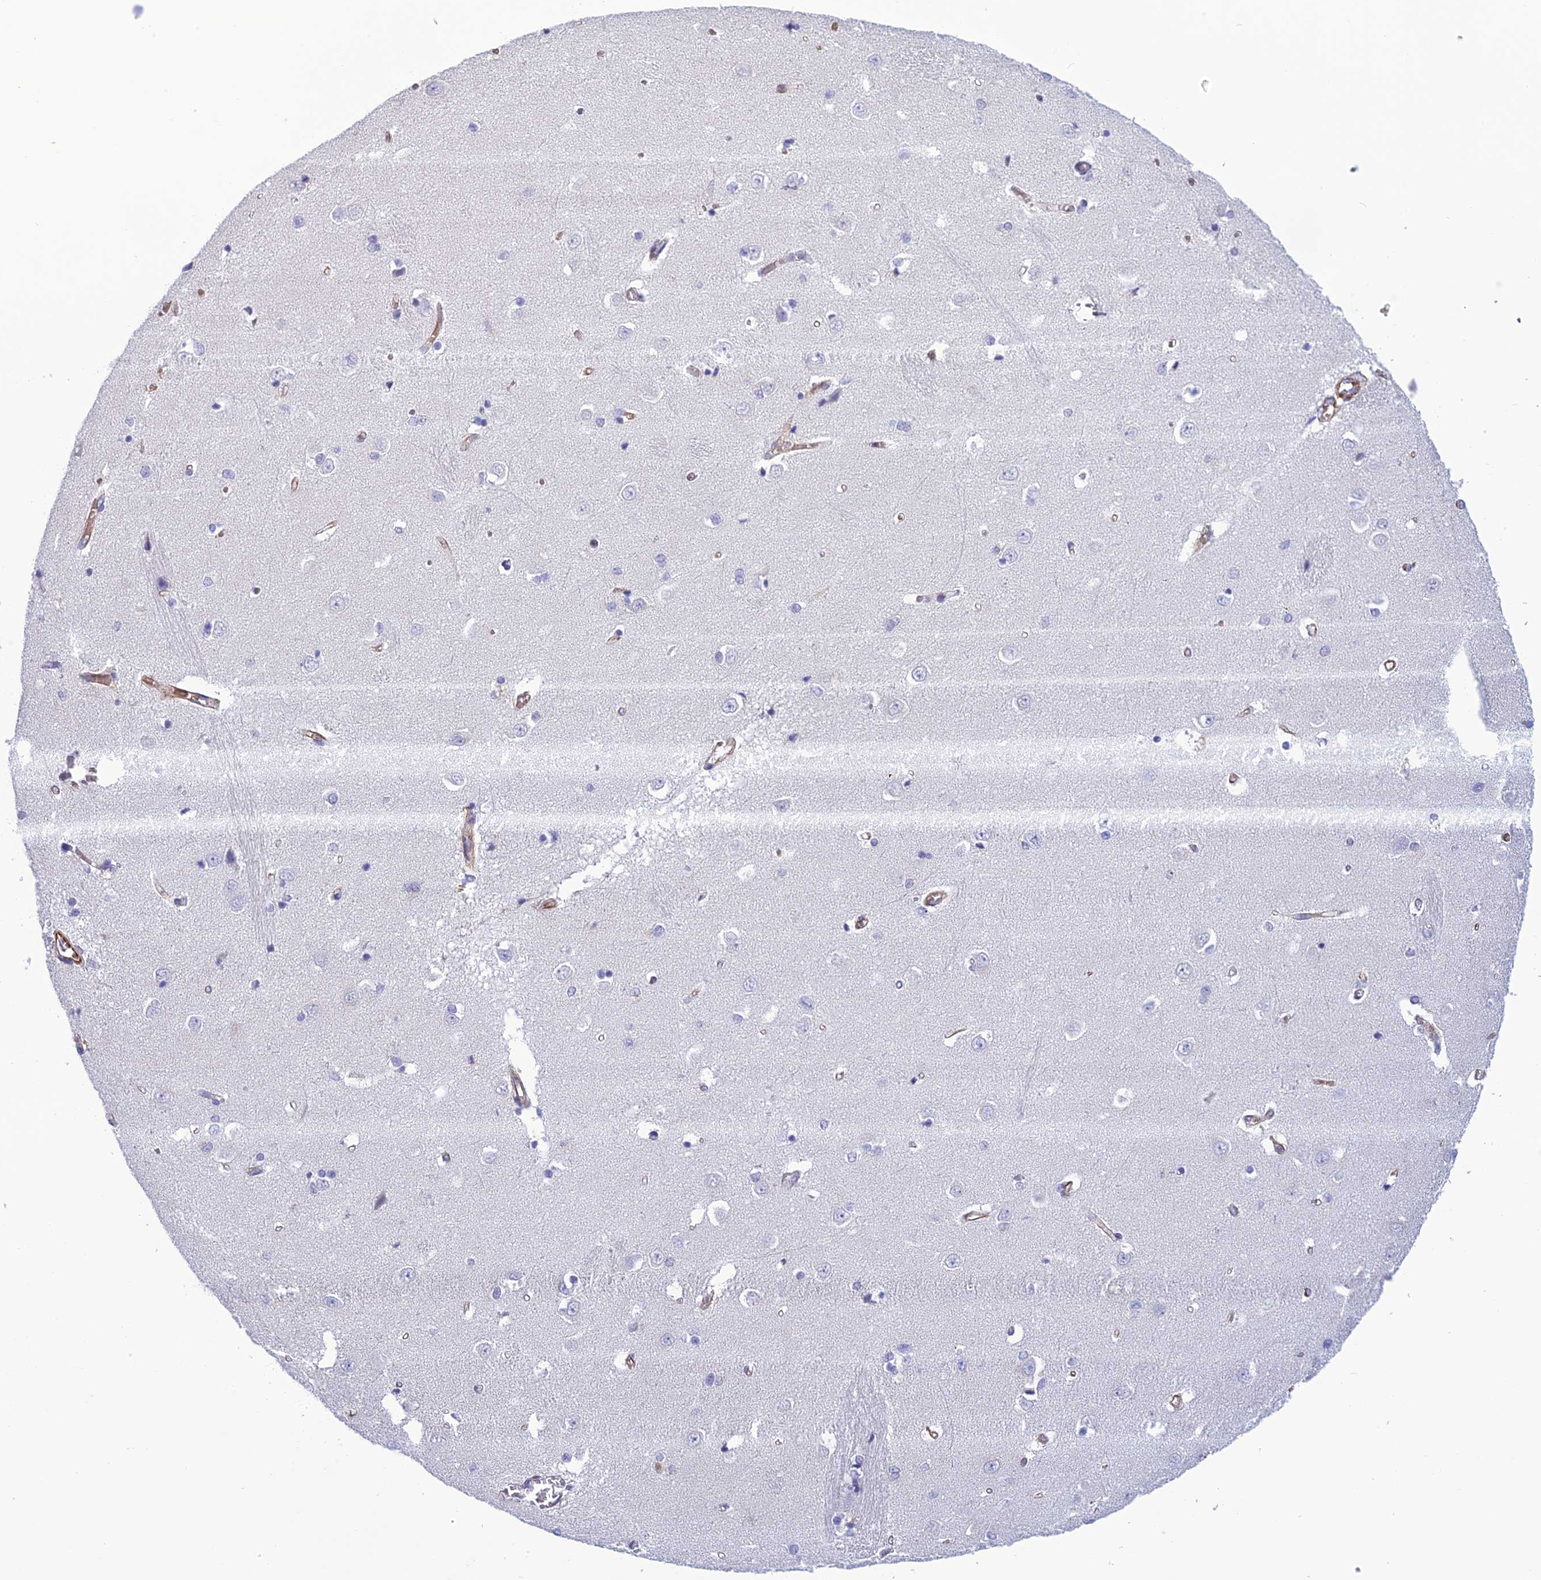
{"staining": {"intensity": "negative", "quantity": "none", "location": "none"}, "tissue": "caudate", "cell_type": "Glial cells", "image_type": "normal", "snomed": [{"axis": "morphology", "description": "Normal tissue, NOS"}, {"axis": "topography", "description": "Lateral ventricle wall"}], "caption": "Caudate stained for a protein using immunohistochemistry (IHC) exhibits no staining glial cells.", "gene": "FBXL20", "patient": {"sex": "male", "age": 37}}